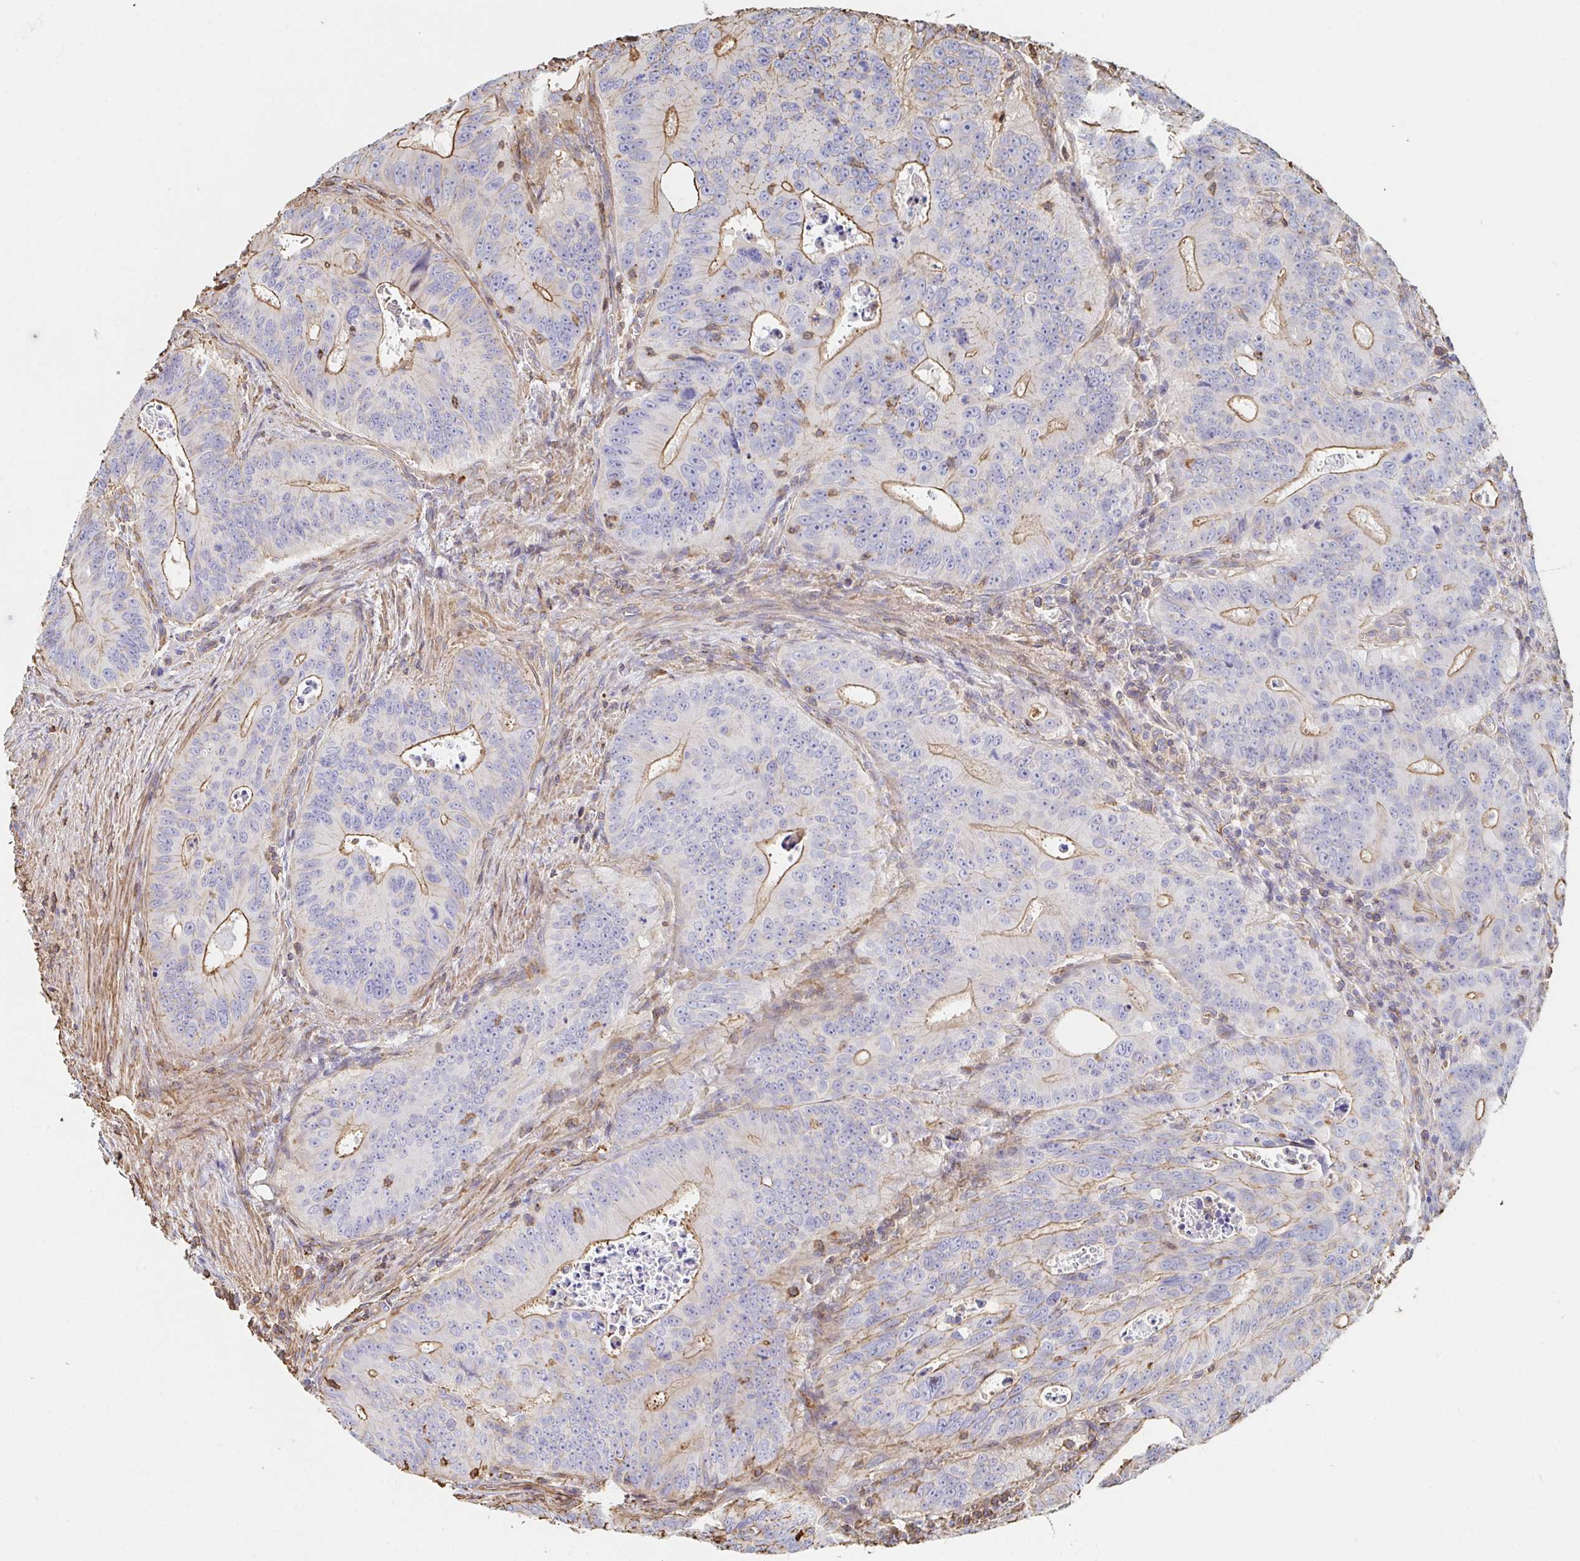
{"staining": {"intensity": "moderate", "quantity": "25%-75%", "location": "cytoplasmic/membranous"}, "tissue": "colorectal cancer", "cell_type": "Tumor cells", "image_type": "cancer", "snomed": [{"axis": "morphology", "description": "Adenocarcinoma, NOS"}, {"axis": "topography", "description": "Colon"}], "caption": "Protein expression analysis of colorectal cancer exhibits moderate cytoplasmic/membranous positivity in about 25%-75% of tumor cells.", "gene": "PTPN14", "patient": {"sex": "male", "age": 62}}